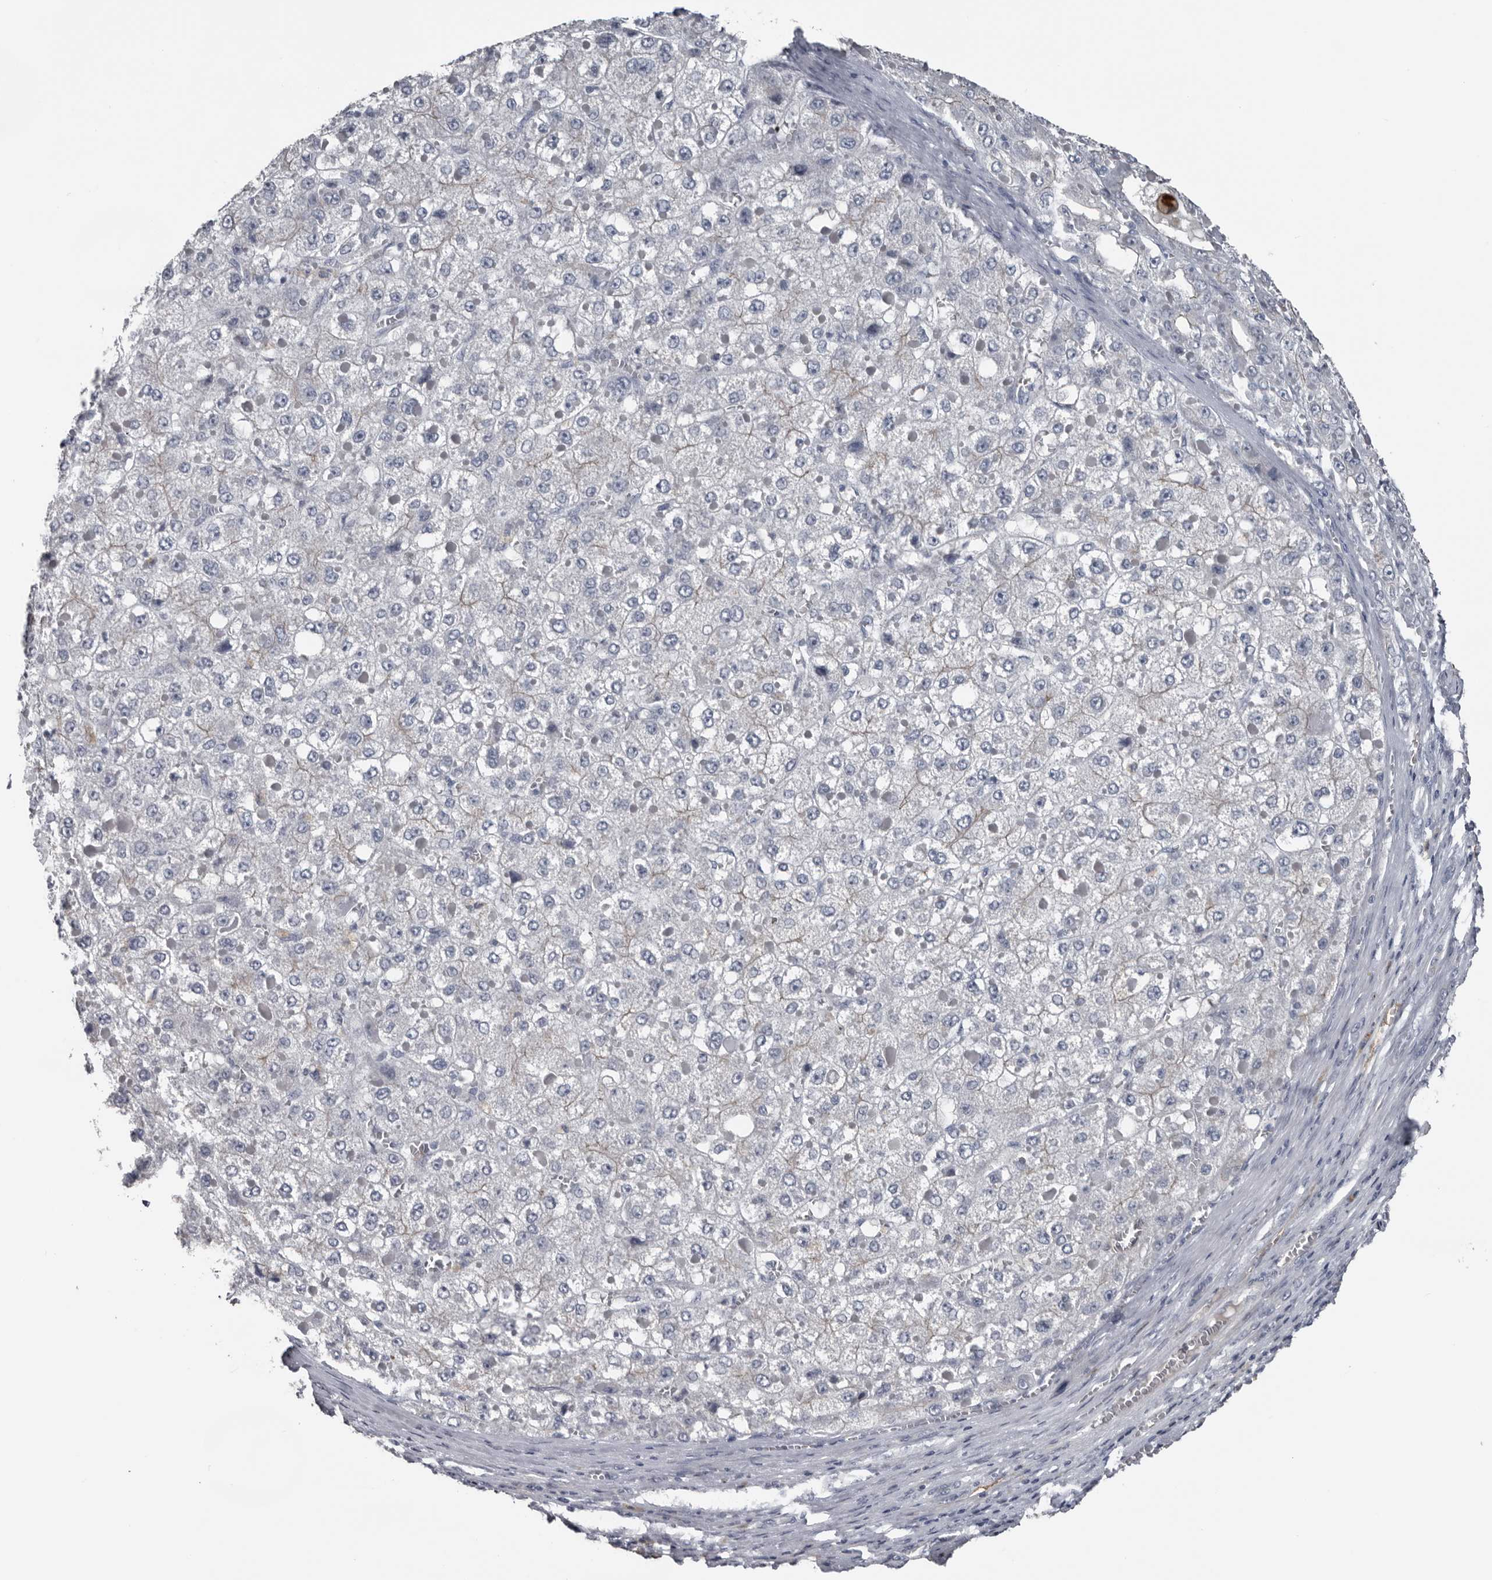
{"staining": {"intensity": "negative", "quantity": "none", "location": "none"}, "tissue": "liver cancer", "cell_type": "Tumor cells", "image_type": "cancer", "snomed": [{"axis": "morphology", "description": "Carcinoma, Hepatocellular, NOS"}, {"axis": "topography", "description": "Liver"}], "caption": "A high-resolution micrograph shows immunohistochemistry staining of liver cancer (hepatocellular carcinoma), which shows no significant positivity in tumor cells. Nuclei are stained in blue.", "gene": "FABP7", "patient": {"sex": "female", "age": 73}}